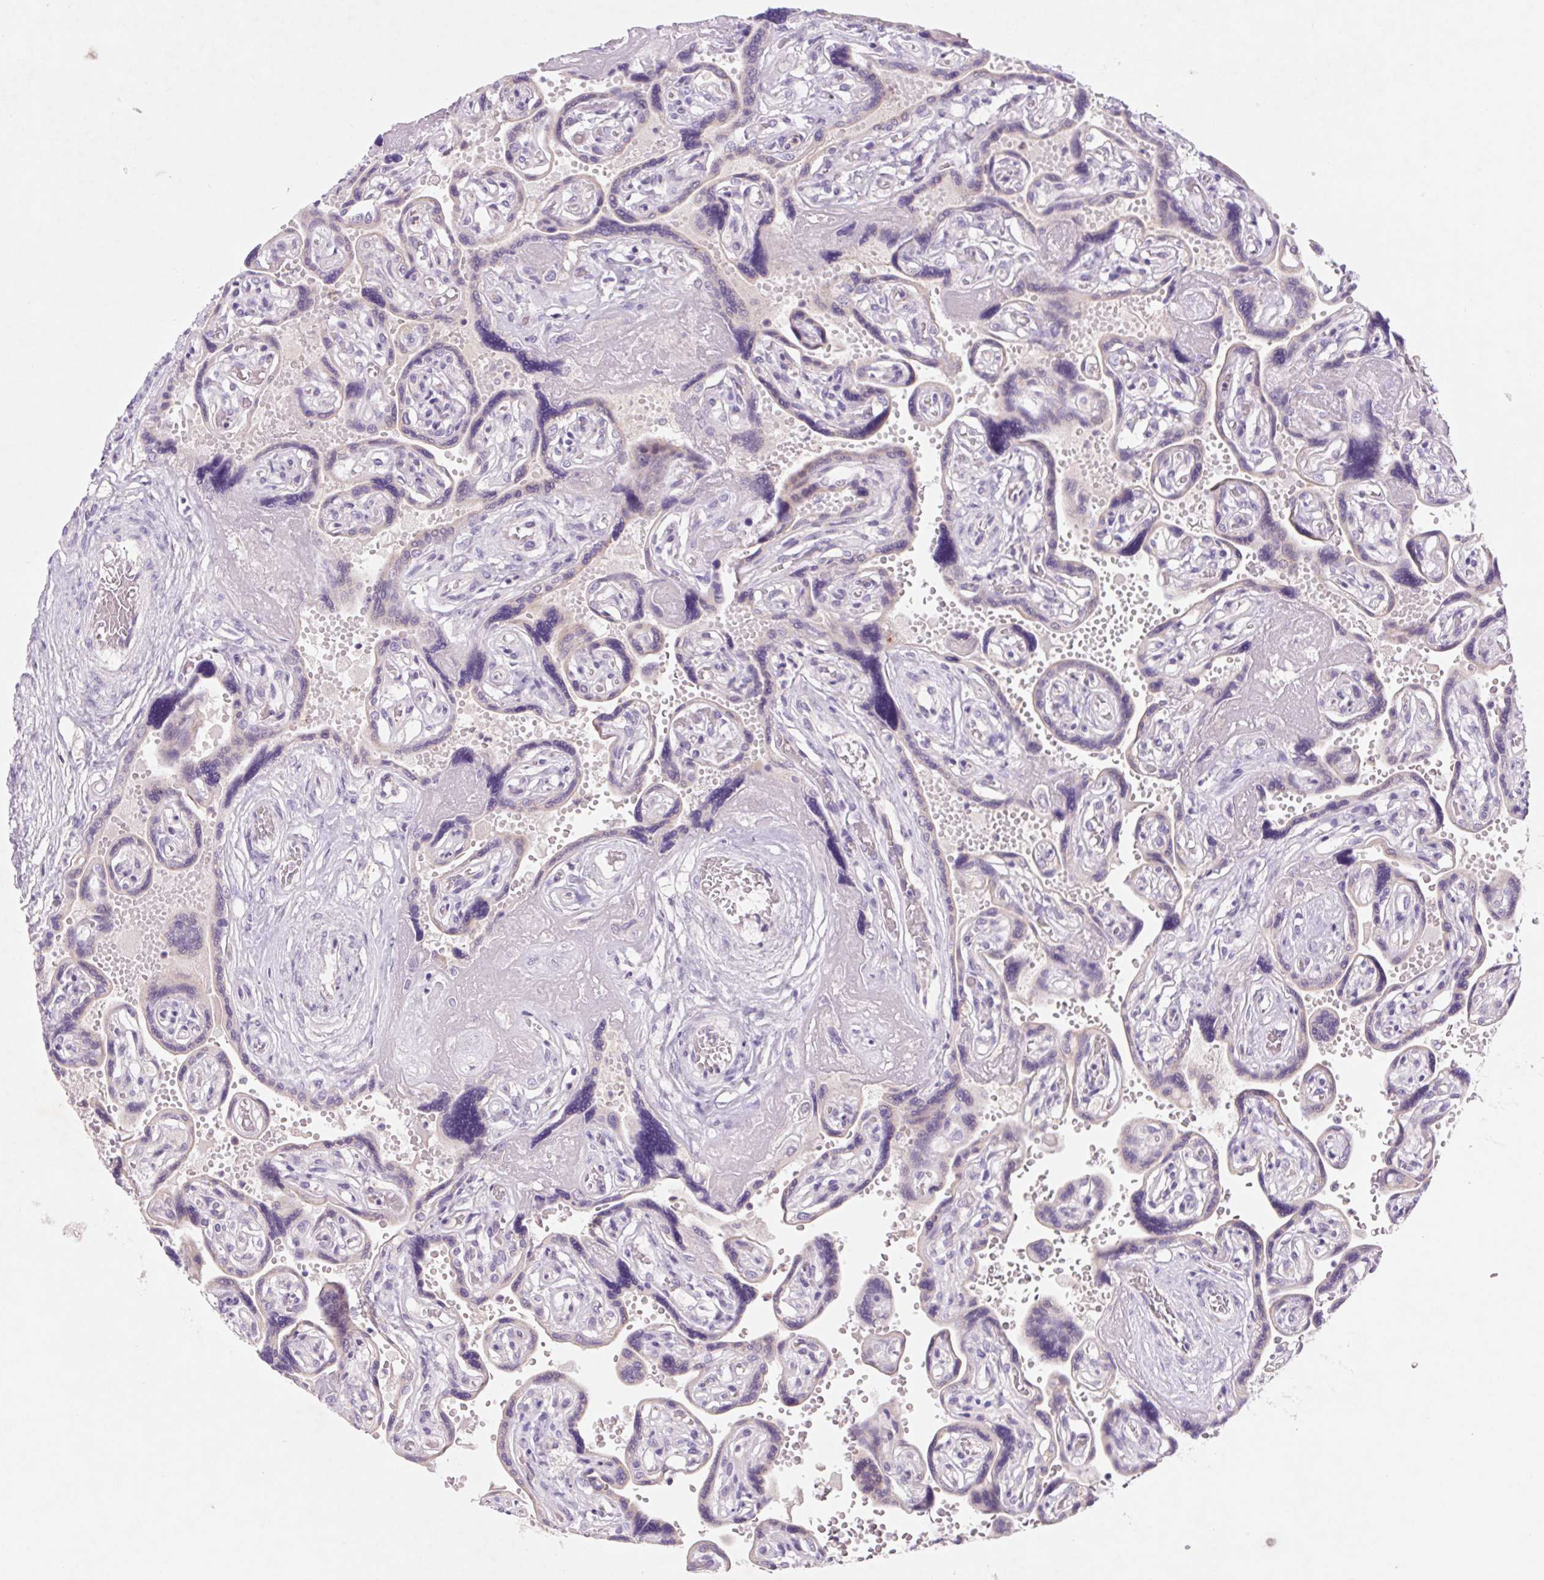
{"staining": {"intensity": "moderate", "quantity": ">75%", "location": "nuclear"}, "tissue": "placenta", "cell_type": "Decidual cells", "image_type": "normal", "snomed": [{"axis": "morphology", "description": "Normal tissue, NOS"}, {"axis": "topography", "description": "Placenta"}], "caption": "A medium amount of moderate nuclear expression is identified in approximately >75% of decidual cells in unremarkable placenta.", "gene": "DPPA5", "patient": {"sex": "female", "age": 32}}